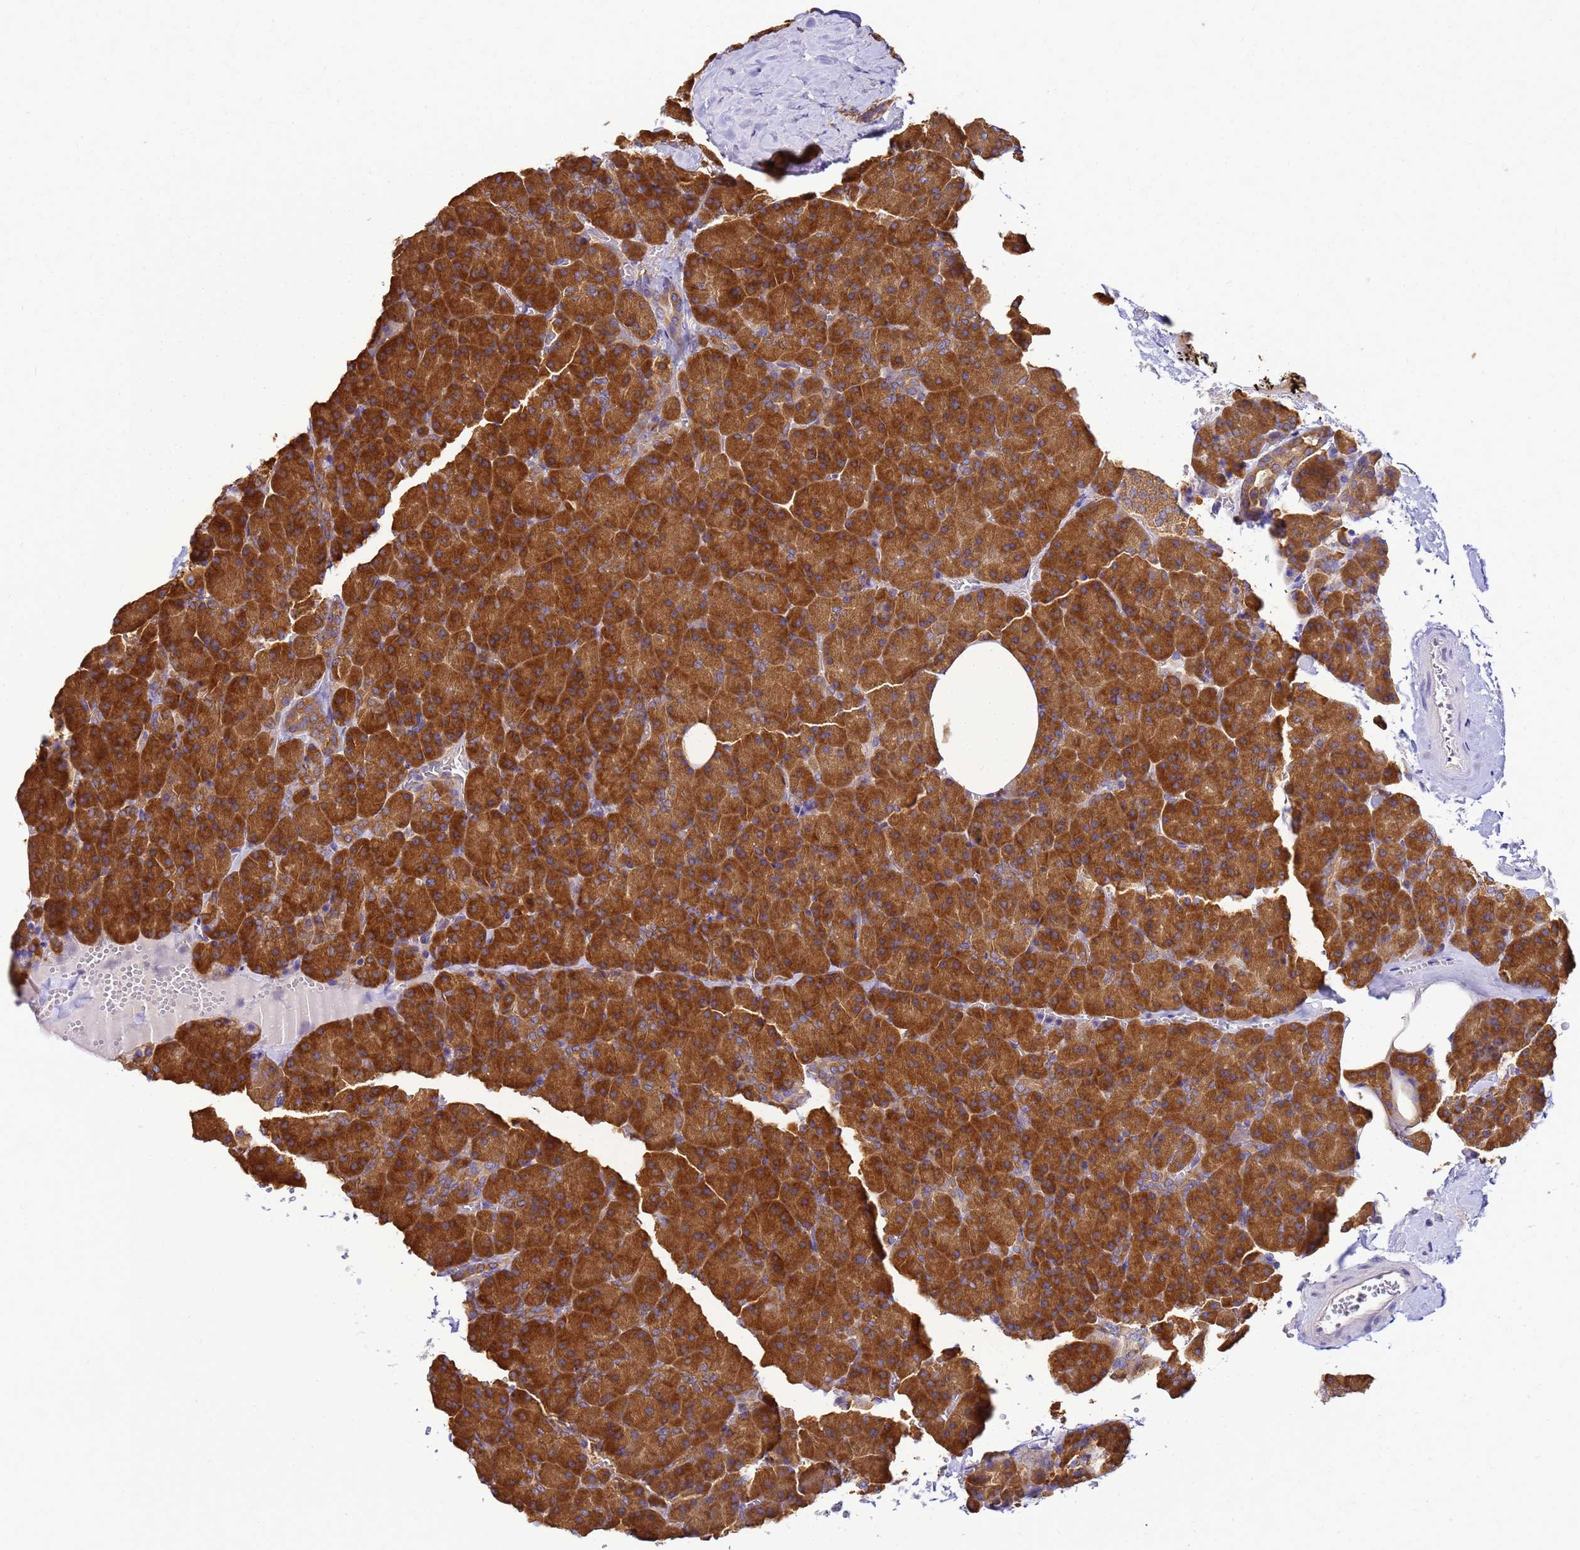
{"staining": {"intensity": "strong", "quantity": ">75%", "location": "cytoplasmic/membranous"}, "tissue": "pancreas", "cell_type": "Exocrine glandular cells", "image_type": "normal", "snomed": [{"axis": "morphology", "description": "Normal tissue, NOS"}, {"axis": "morphology", "description": "Carcinoid, malignant, NOS"}, {"axis": "topography", "description": "Pancreas"}], "caption": "Immunohistochemistry (DAB (3,3'-diaminobenzidine)) staining of benign human pancreas reveals strong cytoplasmic/membranous protein positivity in approximately >75% of exocrine glandular cells. The staining was performed using DAB (3,3'-diaminobenzidine) to visualize the protein expression in brown, while the nuclei were stained in blue with hematoxylin (Magnification: 20x).", "gene": "NARS1", "patient": {"sex": "female", "age": 35}}